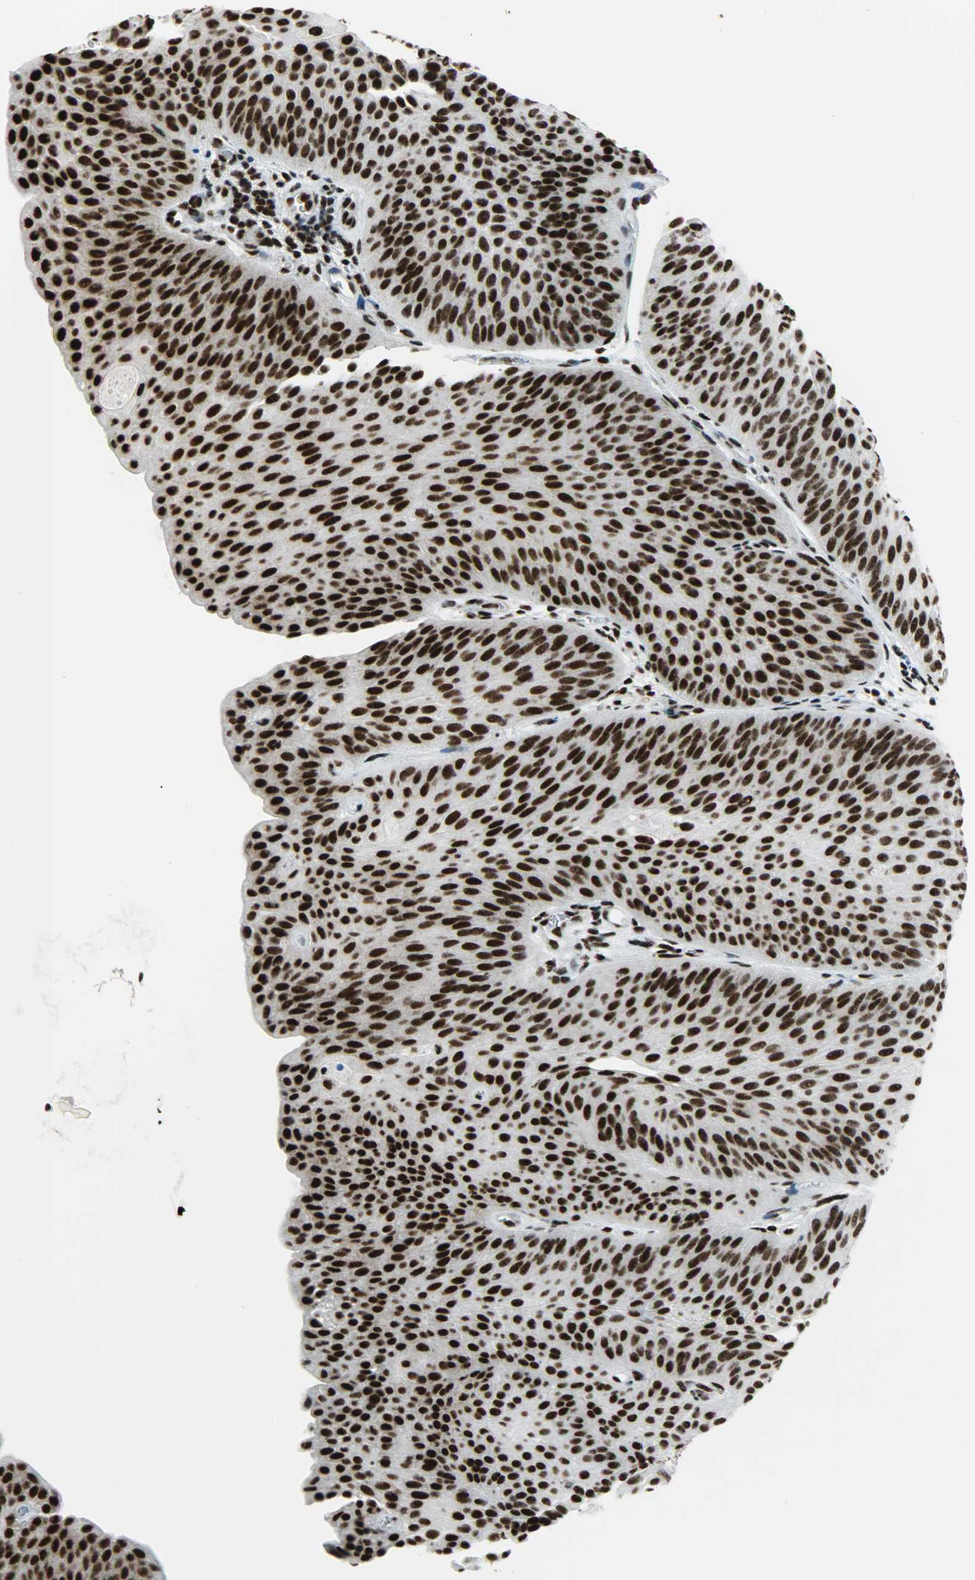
{"staining": {"intensity": "strong", "quantity": ">75%", "location": "nuclear"}, "tissue": "urothelial cancer", "cell_type": "Tumor cells", "image_type": "cancer", "snomed": [{"axis": "morphology", "description": "Urothelial carcinoma, Low grade"}, {"axis": "topography", "description": "Urinary bladder"}], "caption": "The photomicrograph exhibits immunohistochemical staining of urothelial carcinoma (low-grade). There is strong nuclear staining is identified in approximately >75% of tumor cells. The staining is performed using DAB (3,3'-diaminobenzidine) brown chromogen to label protein expression. The nuclei are counter-stained blue using hematoxylin.", "gene": "SNRPA", "patient": {"sex": "female", "age": 60}}